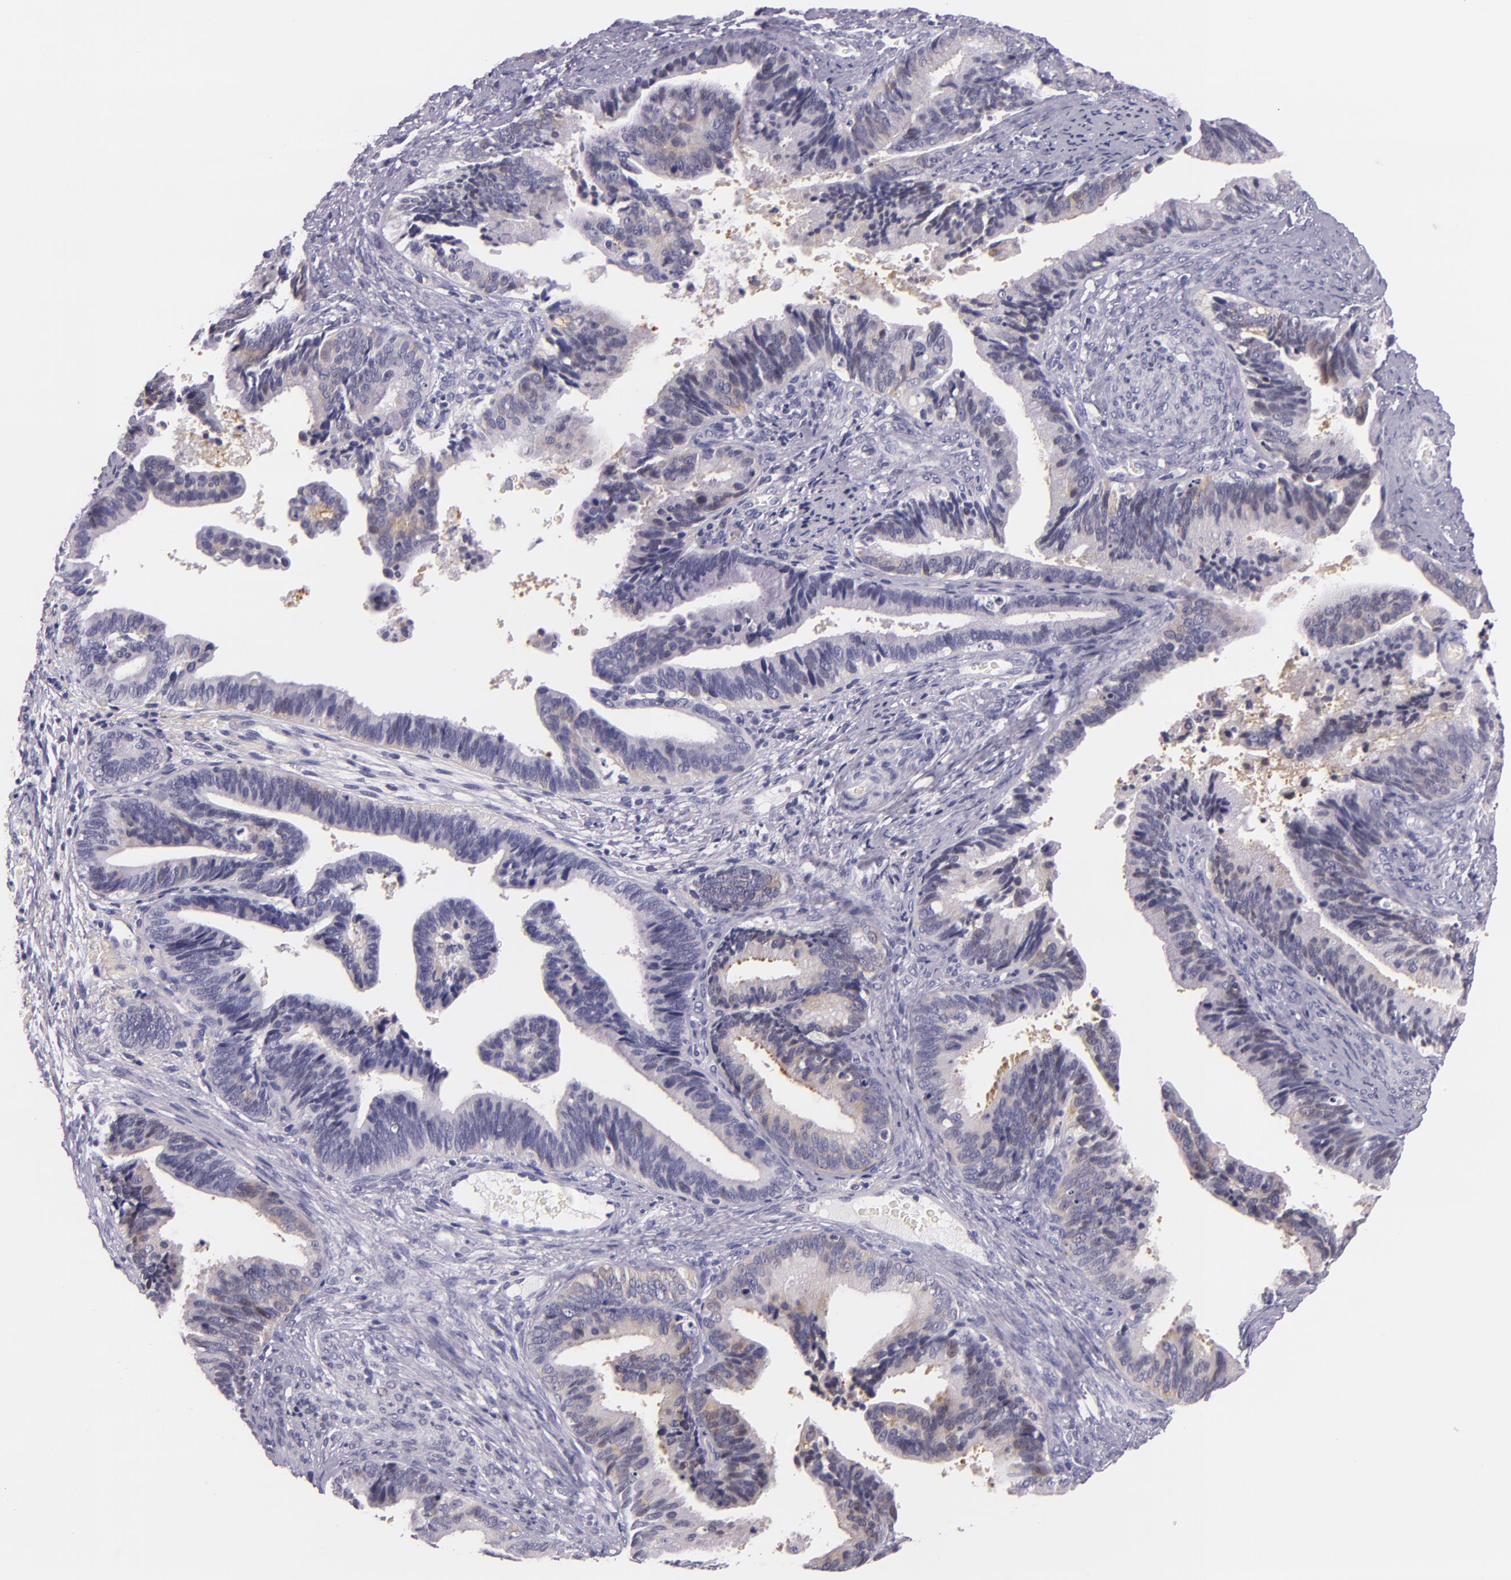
{"staining": {"intensity": "weak", "quantity": "<25%", "location": "cytoplasmic/membranous"}, "tissue": "cervical cancer", "cell_type": "Tumor cells", "image_type": "cancer", "snomed": [{"axis": "morphology", "description": "Adenocarcinoma, NOS"}, {"axis": "topography", "description": "Cervix"}], "caption": "This is a image of immunohistochemistry (IHC) staining of cervical cancer, which shows no expression in tumor cells.", "gene": "HSP90AA1", "patient": {"sex": "female", "age": 47}}